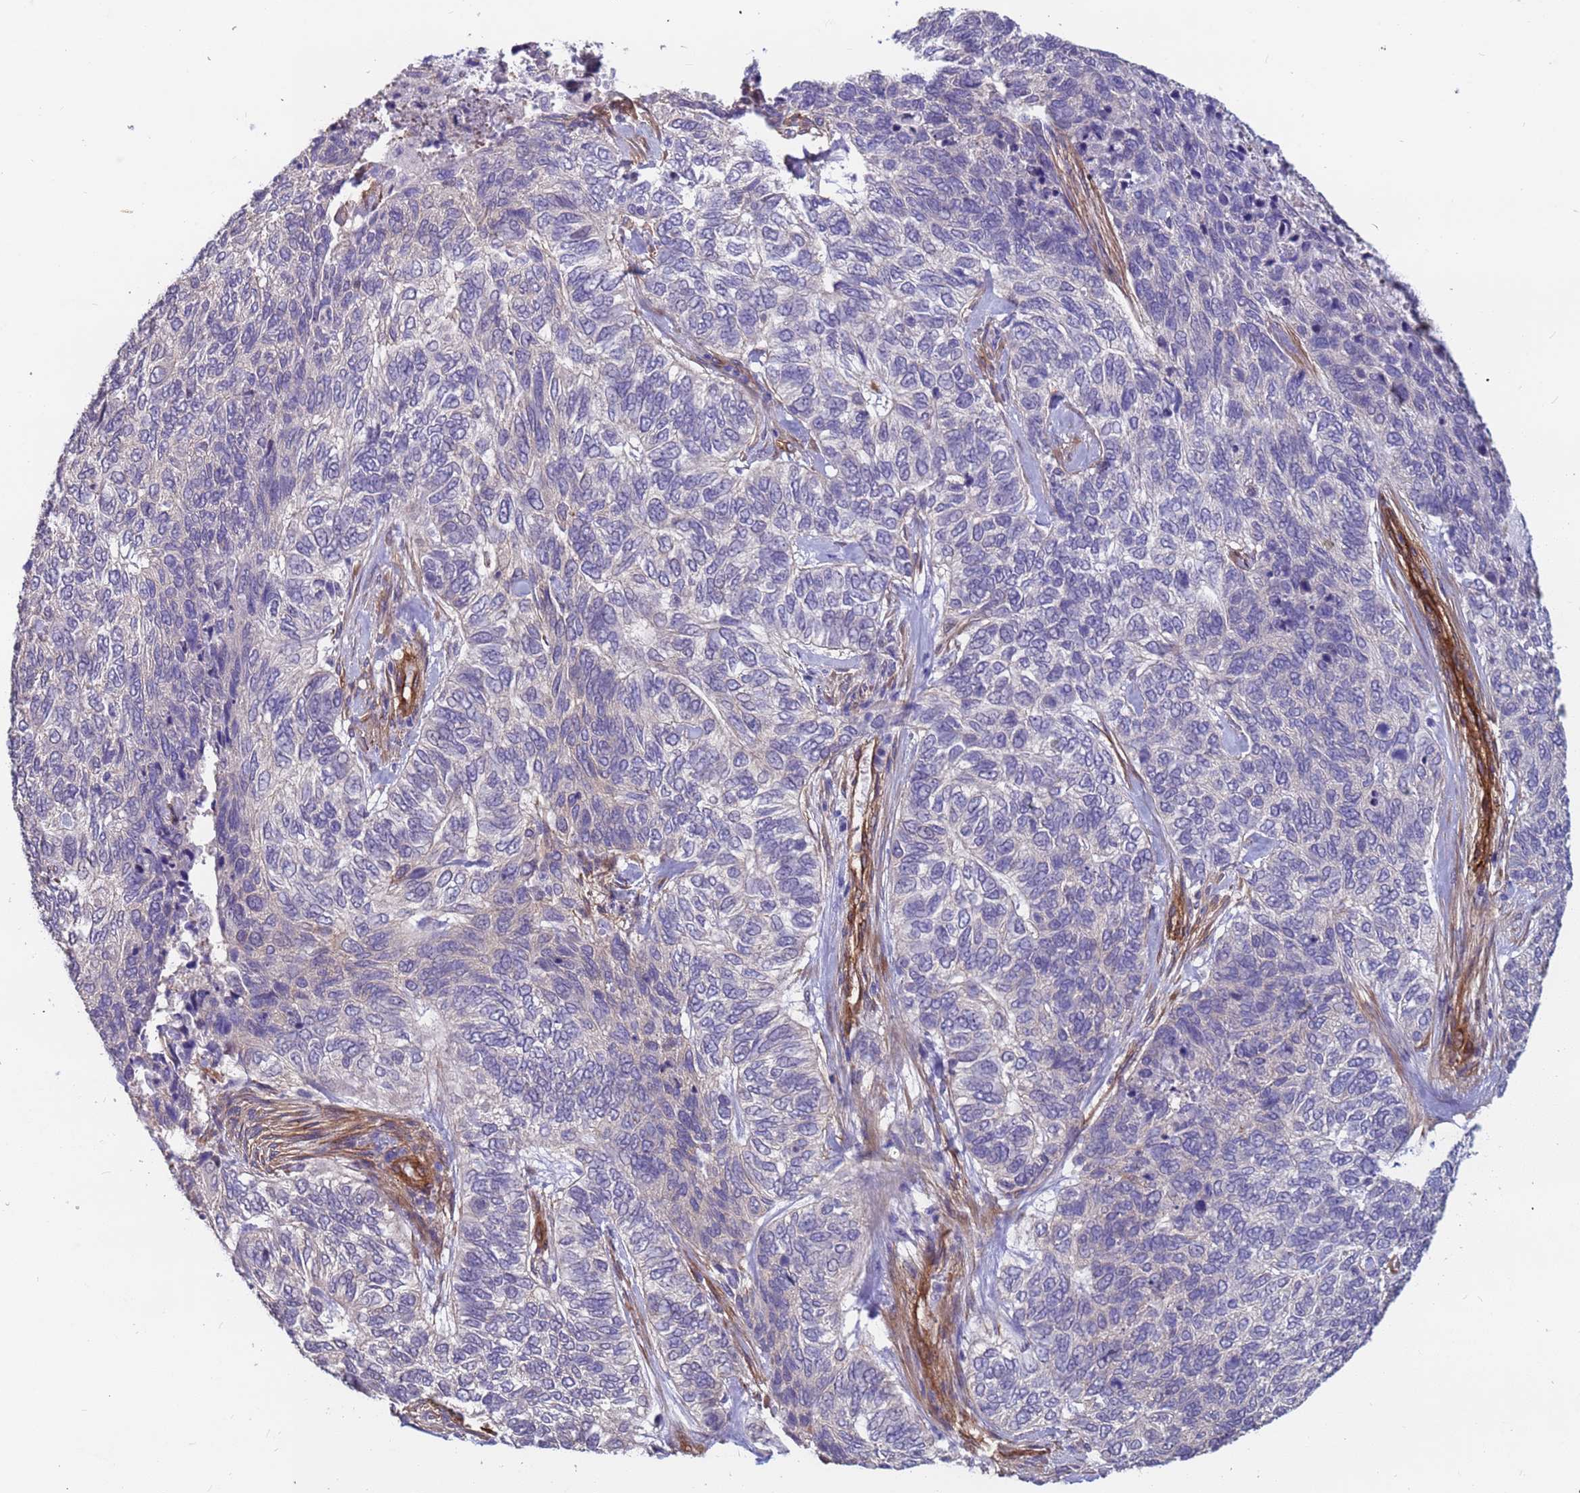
{"staining": {"intensity": "negative", "quantity": "none", "location": "none"}, "tissue": "skin cancer", "cell_type": "Tumor cells", "image_type": "cancer", "snomed": [{"axis": "morphology", "description": "Basal cell carcinoma"}, {"axis": "topography", "description": "Skin"}], "caption": "Tumor cells show no significant staining in basal cell carcinoma (skin).", "gene": "EHD2", "patient": {"sex": "female", "age": 65}}